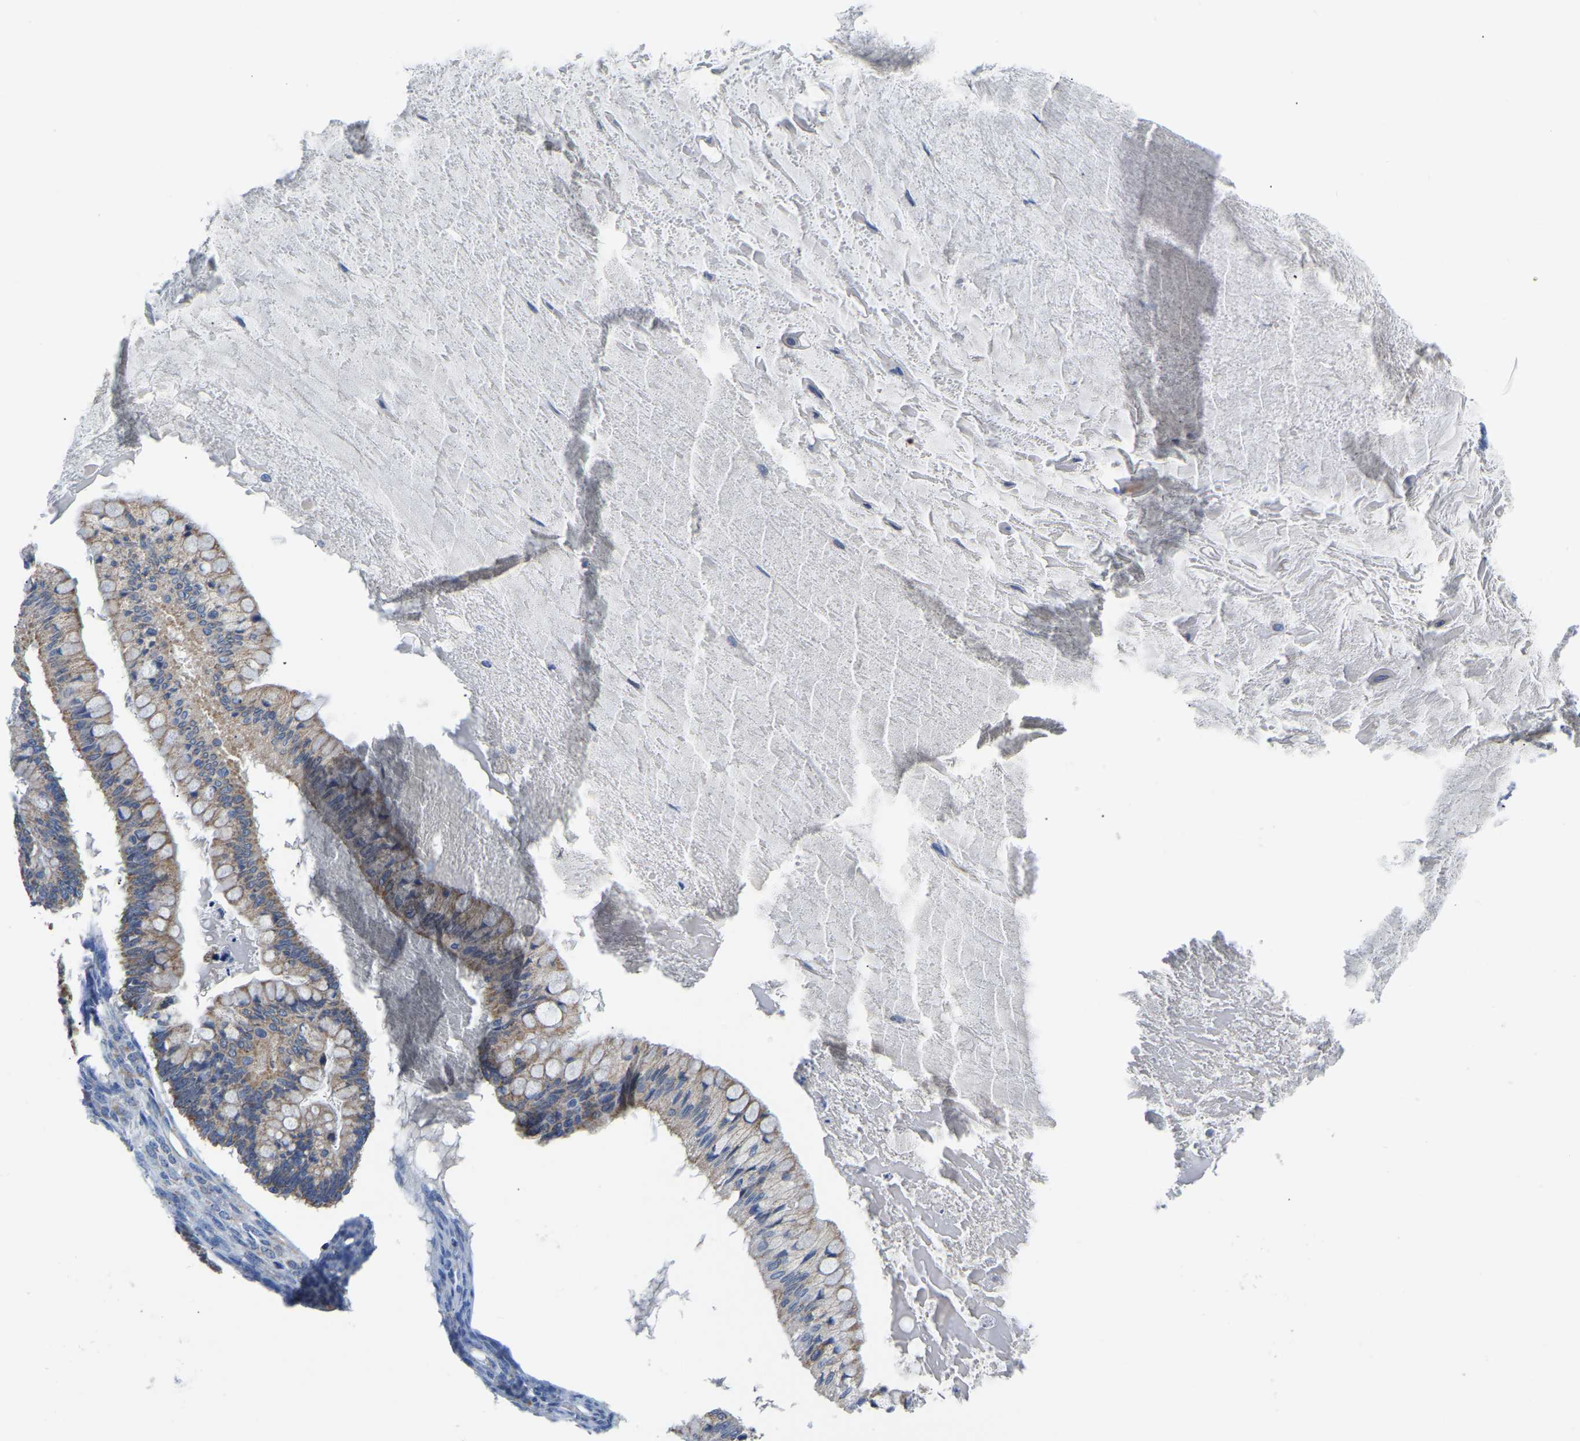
{"staining": {"intensity": "weak", "quantity": ">75%", "location": "cytoplasmic/membranous"}, "tissue": "ovarian cancer", "cell_type": "Tumor cells", "image_type": "cancer", "snomed": [{"axis": "morphology", "description": "Cystadenocarcinoma, mucinous, NOS"}, {"axis": "topography", "description": "Ovary"}], "caption": "Brown immunohistochemical staining in ovarian cancer (mucinous cystadenocarcinoma) reveals weak cytoplasmic/membranous positivity in about >75% of tumor cells. (brown staining indicates protein expression, while blue staining denotes nuclei).", "gene": "ETFA", "patient": {"sex": "female", "age": 57}}